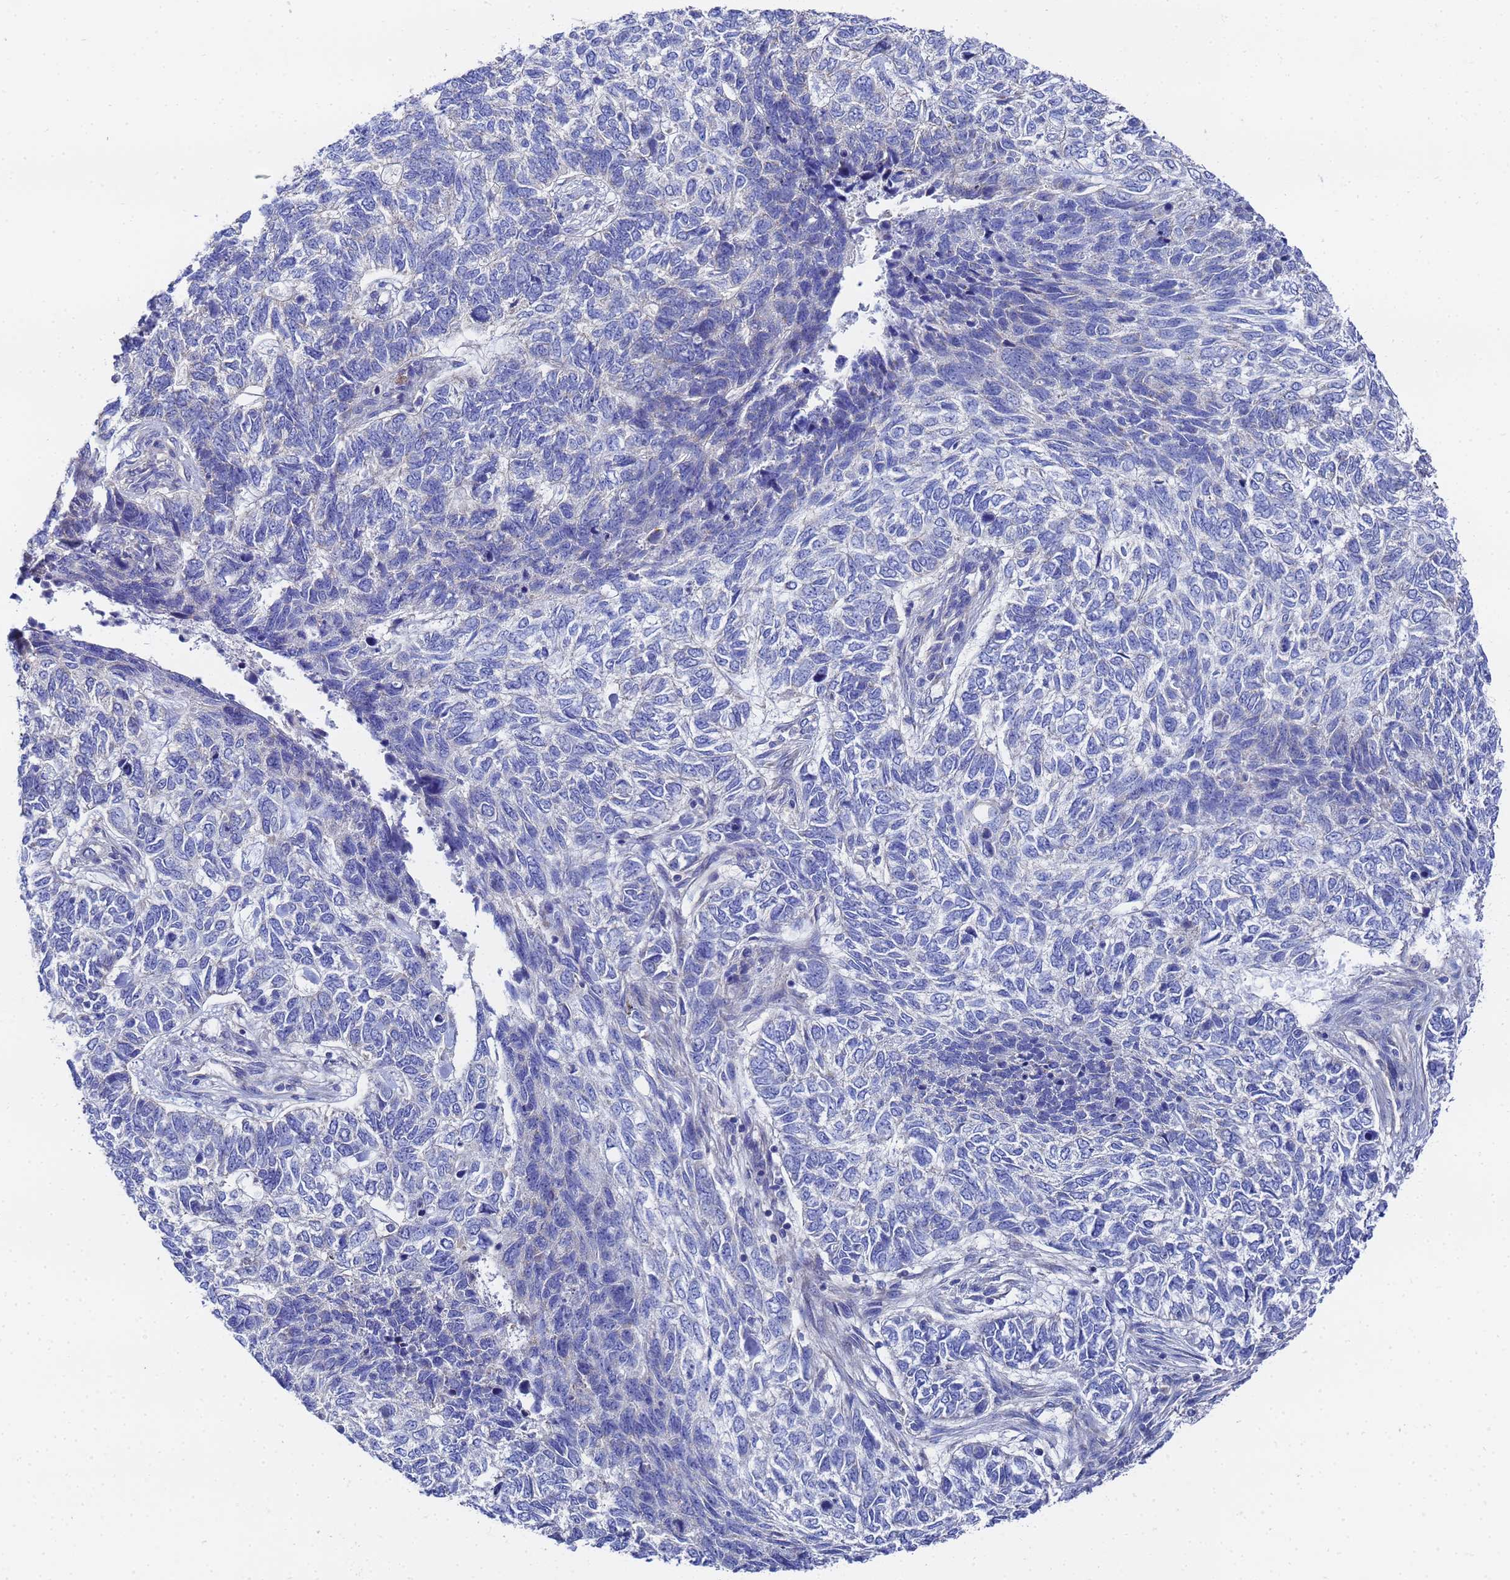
{"staining": {"intensity": "negative", "quantity": "none", "location": "none"}, "tissue": "skin cancer", "cell_type": "Tumor cells", "image_type": "cancer", "snomed": [{"axis": "morphology", "description": "Basal cell carcinoma"}, {"axis": "topography", "description": "Skin"}], "caption": "A histopathology image of human skin cancer (basal cell carcinoma) is negative for staining in tumor cells.", "gene": "FAHD2A", "patient": {"sex": "female", "age": 65}}